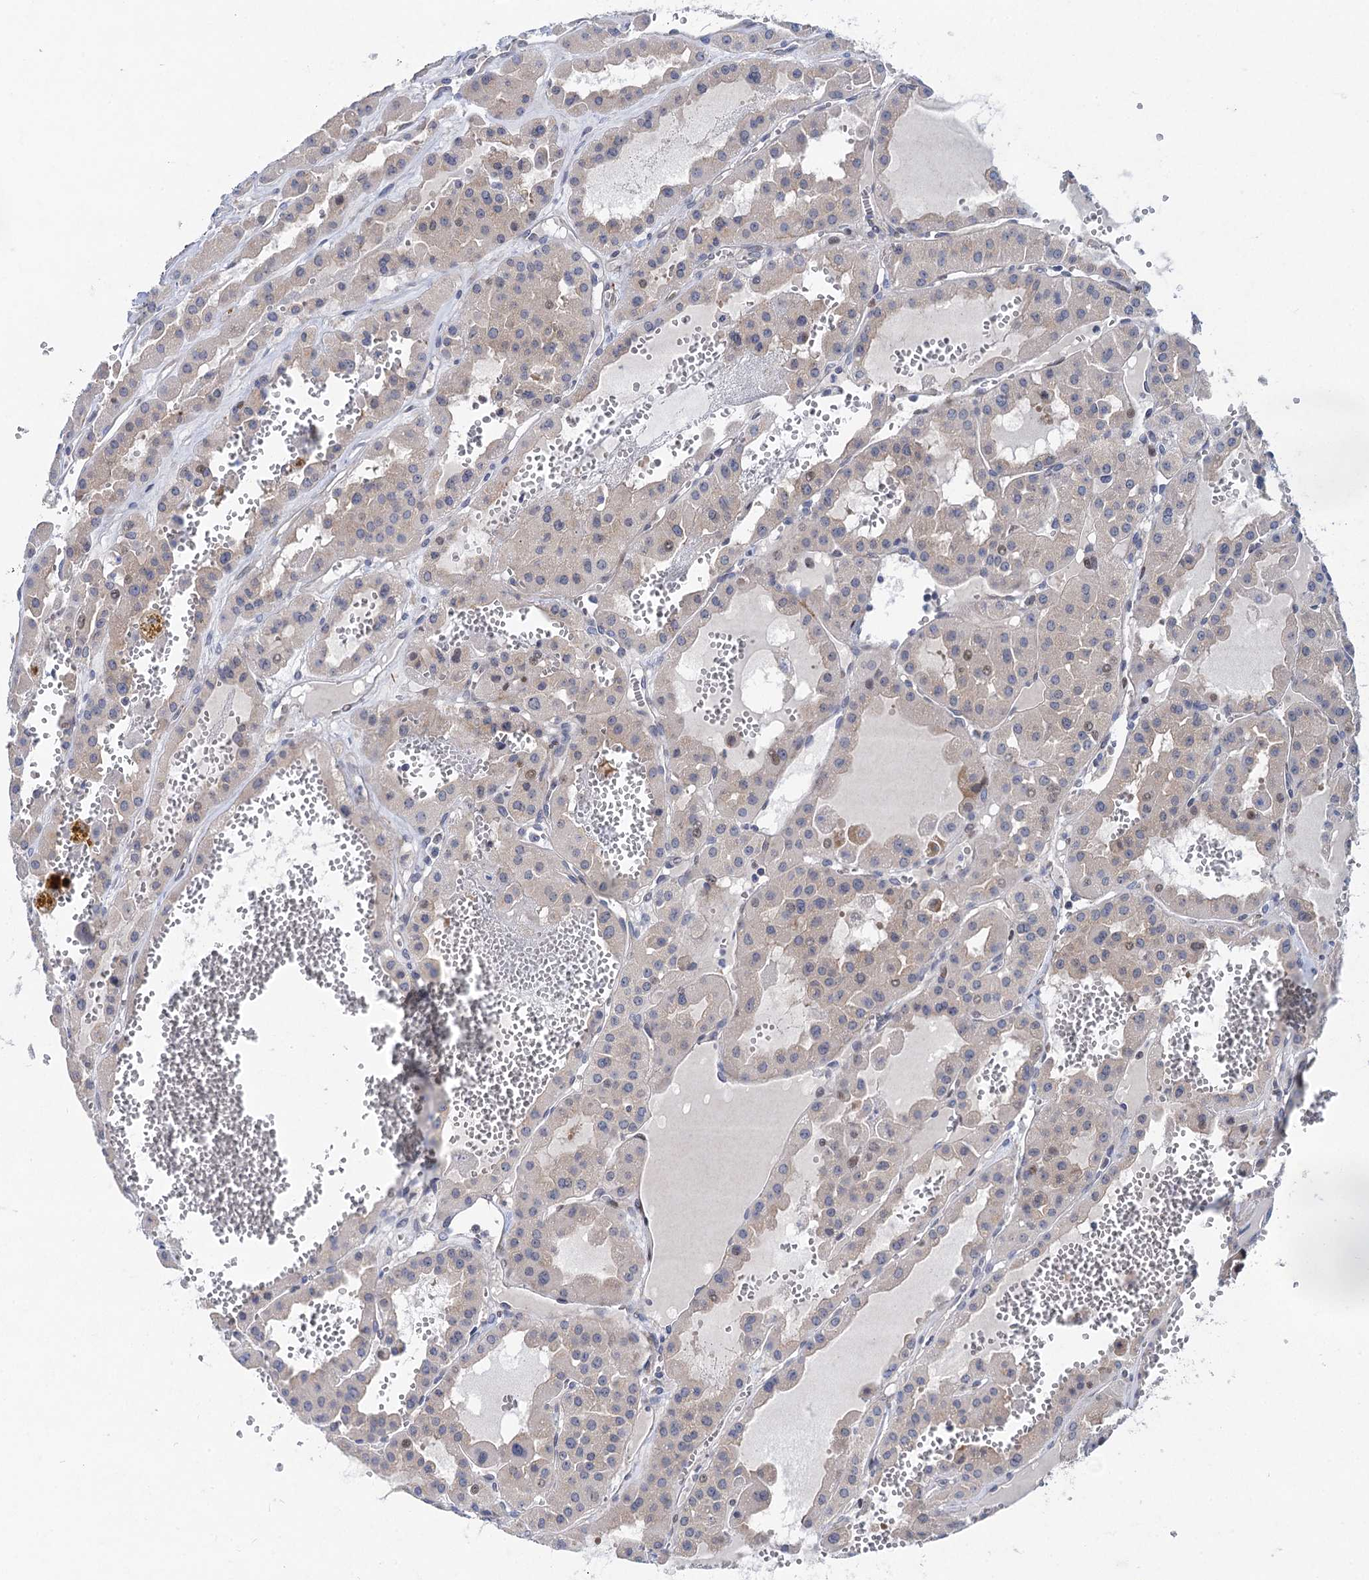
{"staining": {"intensity": "negative", "quantity": "none", "location": "none"}, "tissue": "renal cancer", "cell_type": "Tumor cells", "image_type": "cancer", "snomed": [{"axis": "morphology", "description": "Carcinoma, NOS"}, {"axis": "topography", "description": "Kidney"}], "caption": "An IHC micrograph of renal cancer is shown. There is no staining in tumor cells of renal cancer.", "gene": "QPCTL", "patient": {"sex": "female", "age": 75}}